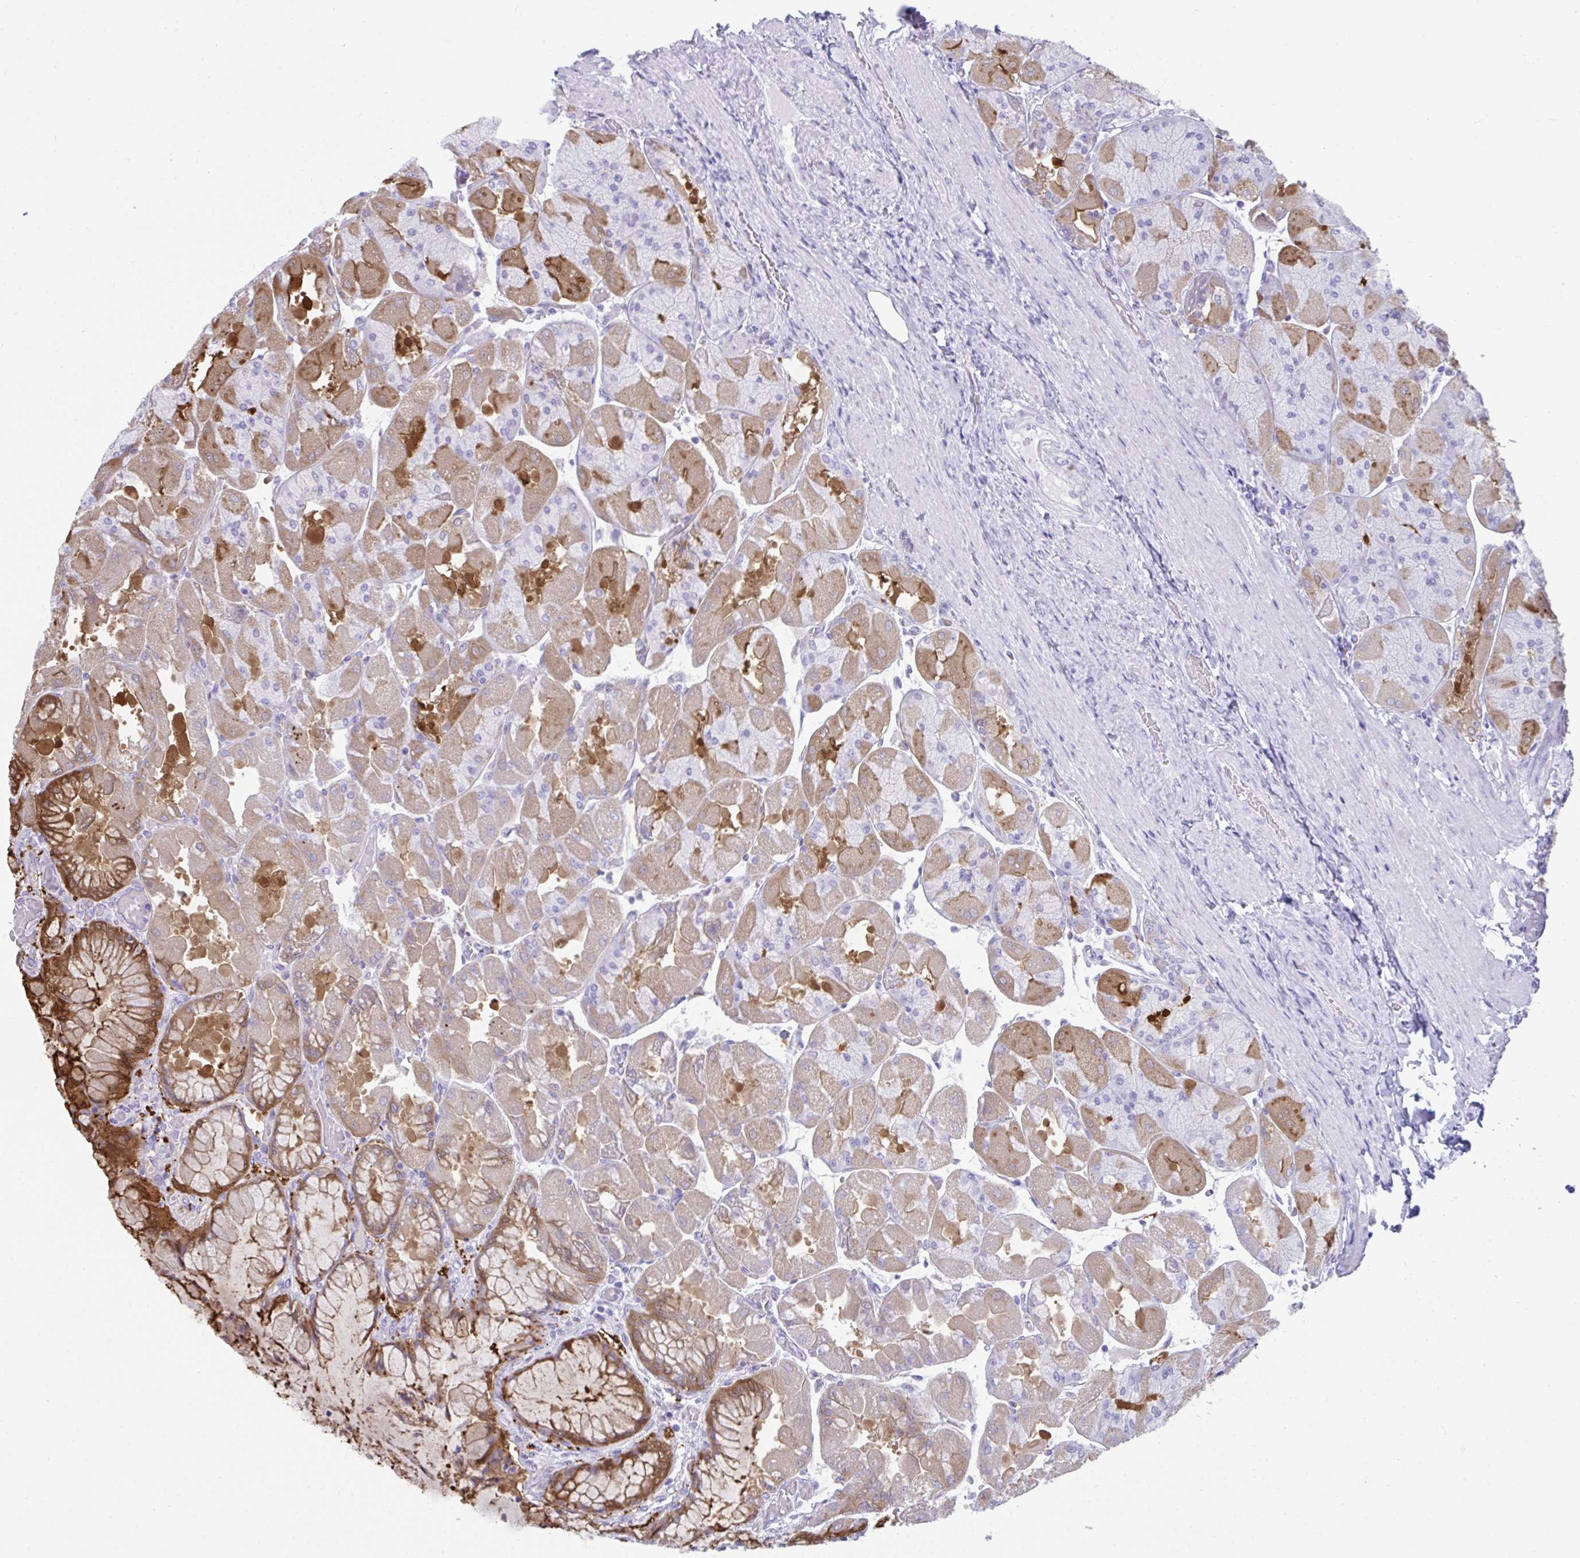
{"staining": {"intensity": "moderate", "quantity": "<25%", "location": "cytoplasmic/membranous,nuclear"}, "tissue": "stomach", "cell_type": "Glandular cells", "image_type": "normal", "snomed": [{"axis": "morphology", "description": "Normal tissue, NOS"}, {"axis": "topography", "description": "Stomach"}], "caption": "Immunohistochemistry micrograph of benign human stomach stained for a protein (brown), which demonstrates low levels of moderate cytoplasmic/membranous,nuclear positivity in approximately <25% of glandular cells.", "gene": "PSCA", "patient": {"sex": "female", "age": 61}}